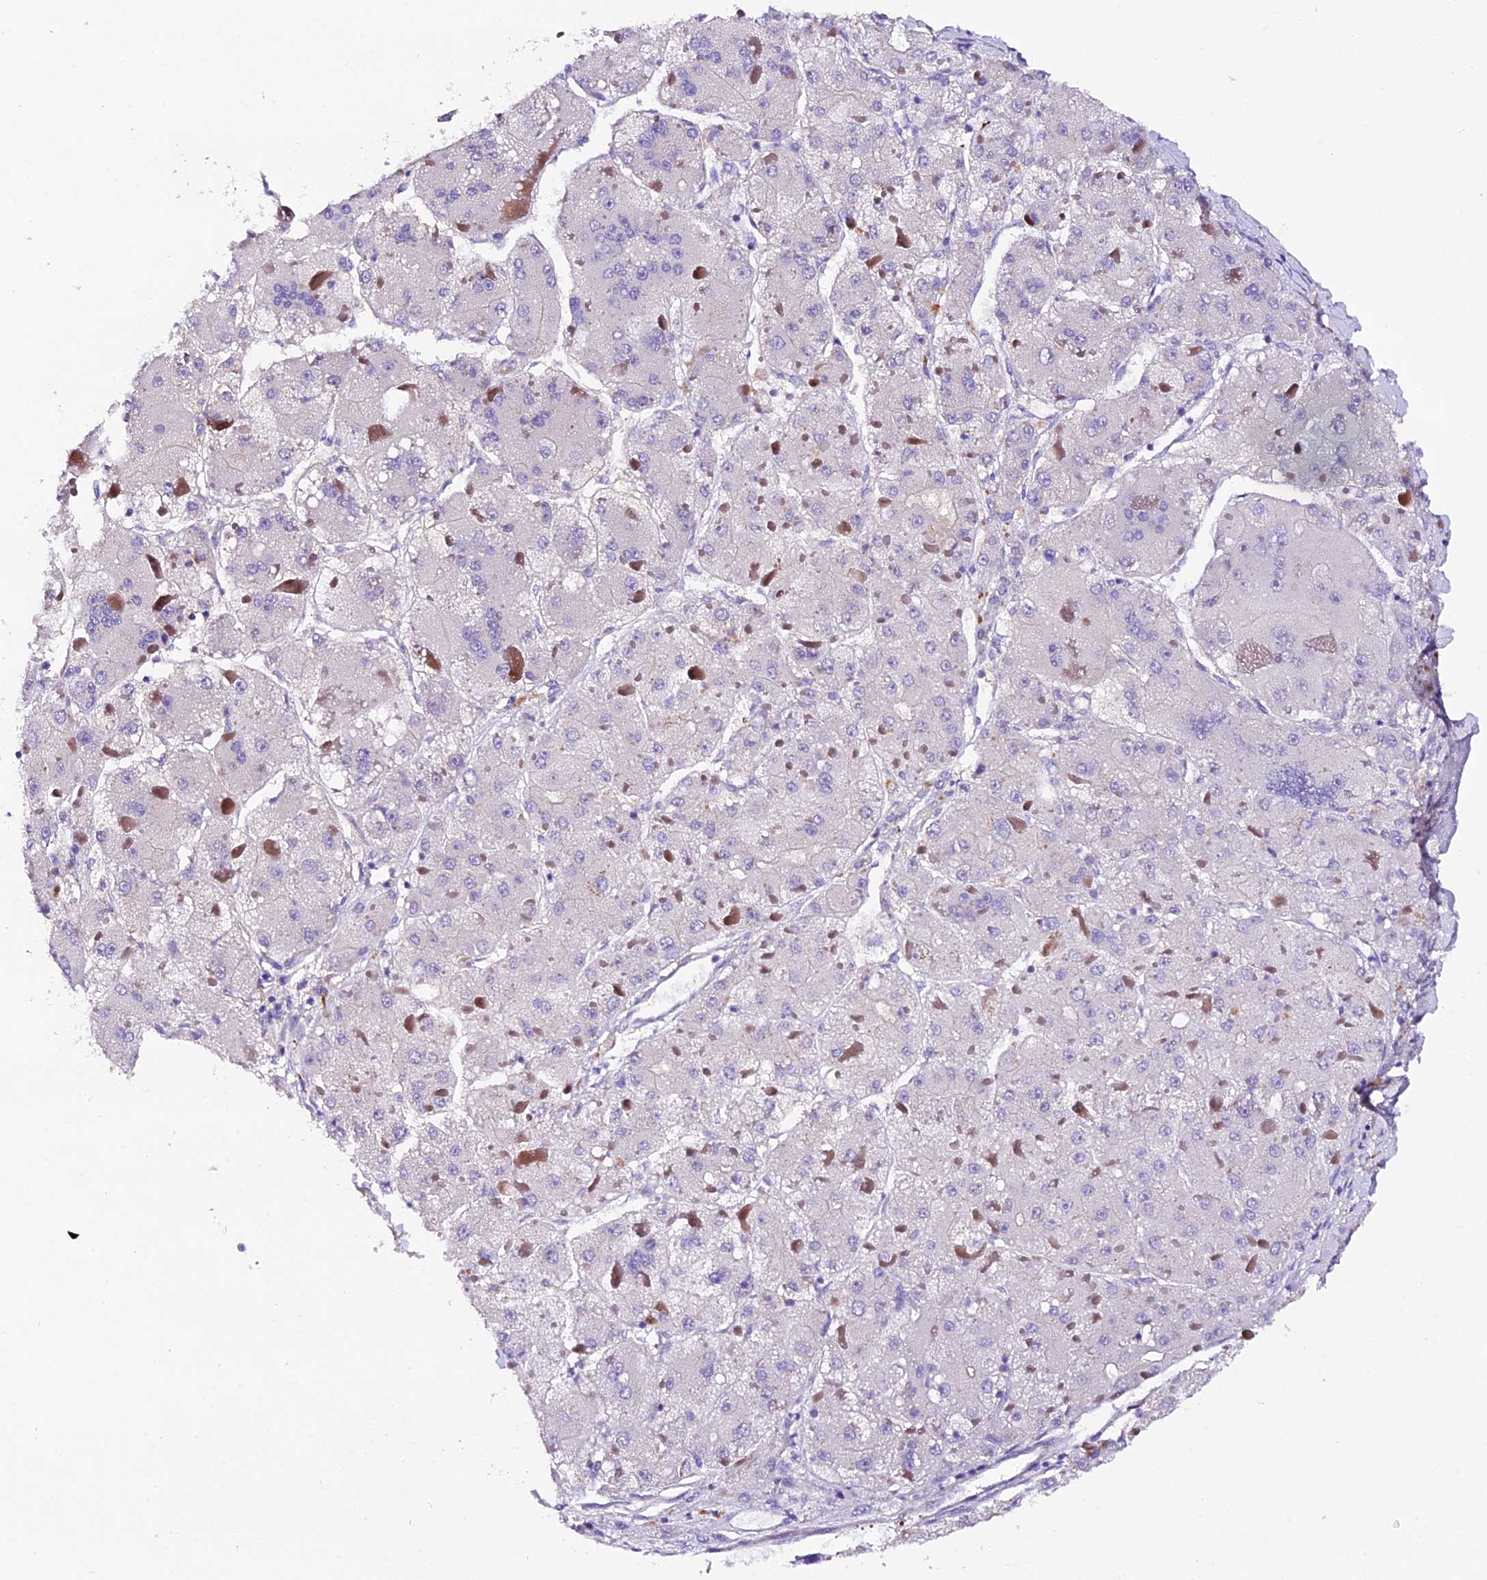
{"staining": {"intensity": "negative", "quantity": "none", "location": "none"}, "tissue": "liver cancer", "cell_type": "Tumor cells", "image_type": "cancer", "snomed": [{"axis": "morphology", "description": "Carcinoma, Hepatocellular, NOS"}, {"axis": "topography", "description": "Liver"}], "caption": "Liver cancer stained for a protein using IHC exhibits no positivity tumor cells.", "gene": "MEX3B", "patient": {"sex": "female", "age": 73}}